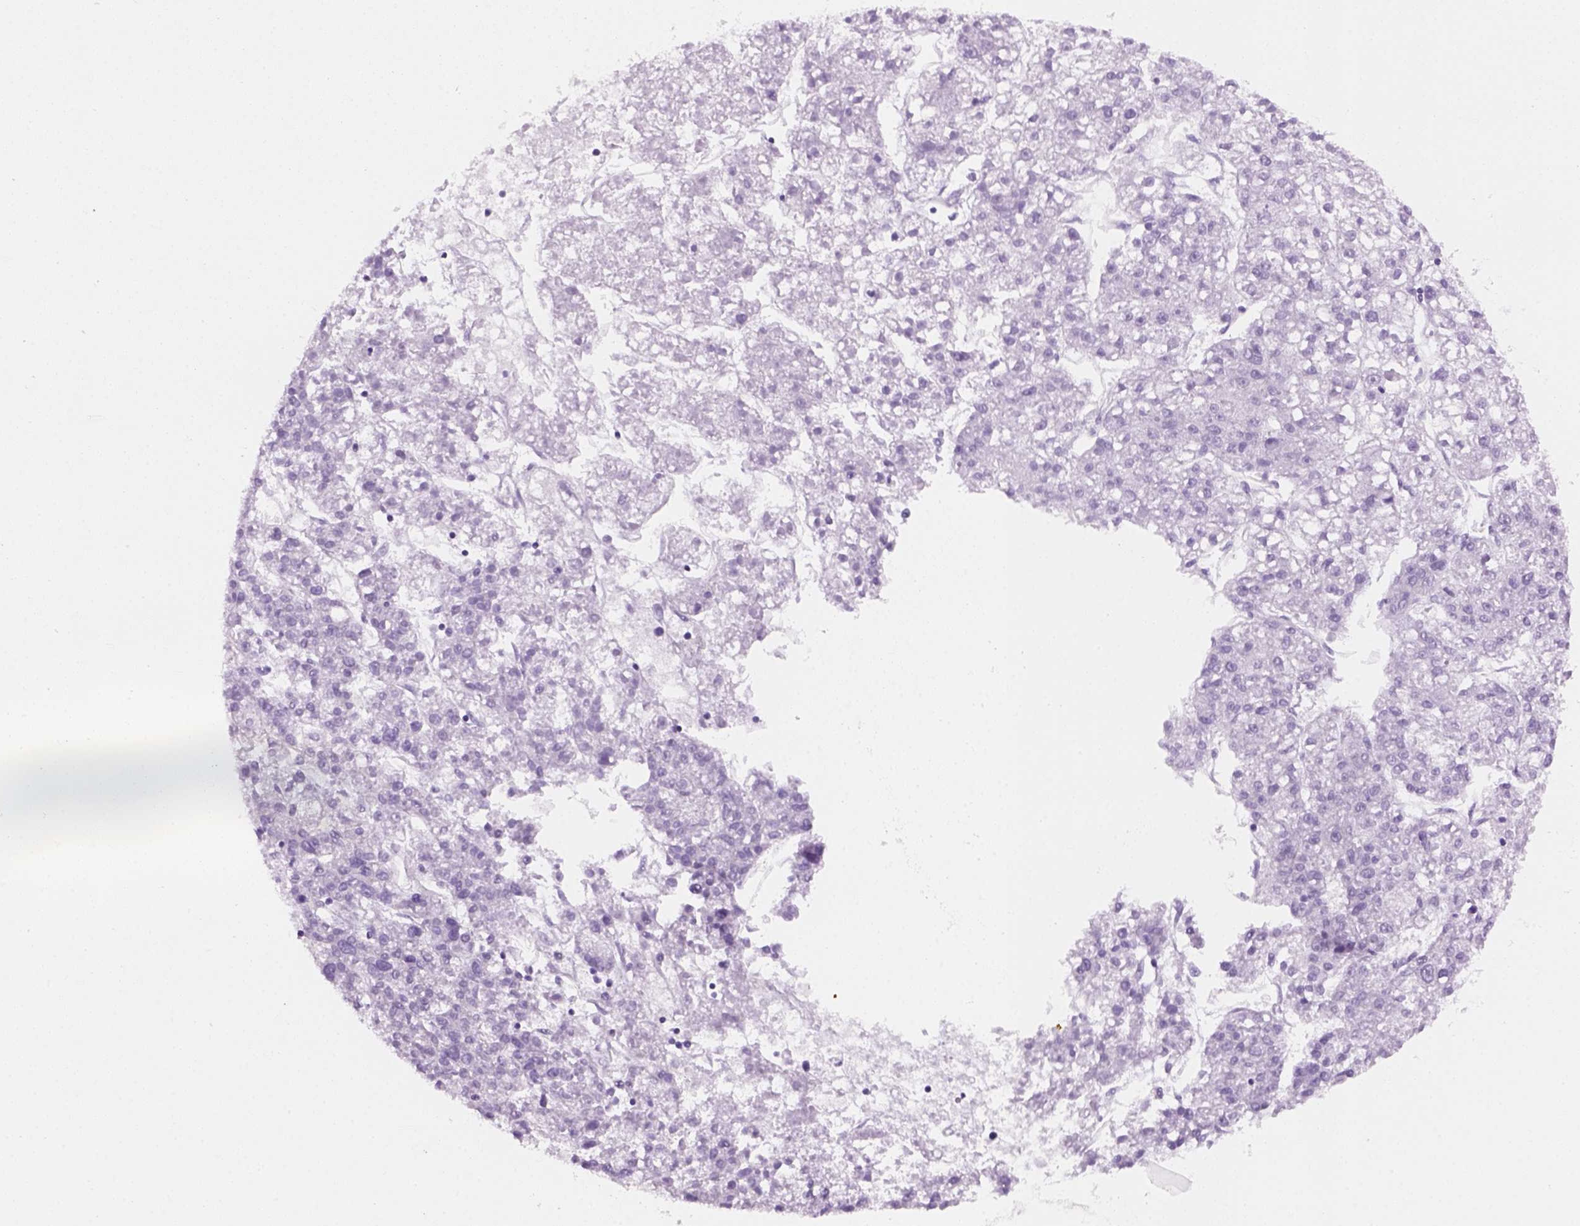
{"staining": {"intensity": "negative", "quantity": "none", "location": "none"}, "tissue": "liver cancer", "cell_type": "Tumor cells", "image_type": "cancer", "snomed": [{"axis": "morphology", "description": "Carcinoma, Hepatocellular, NOS"}, {"axis": "topography", "description": "Liver"}], "caption": "Tumor cells are negative for protein expression in human liver hepatocellular carcinoma.", "gene": "AQP3", "patient": {"sex": "male", "age": 56}}